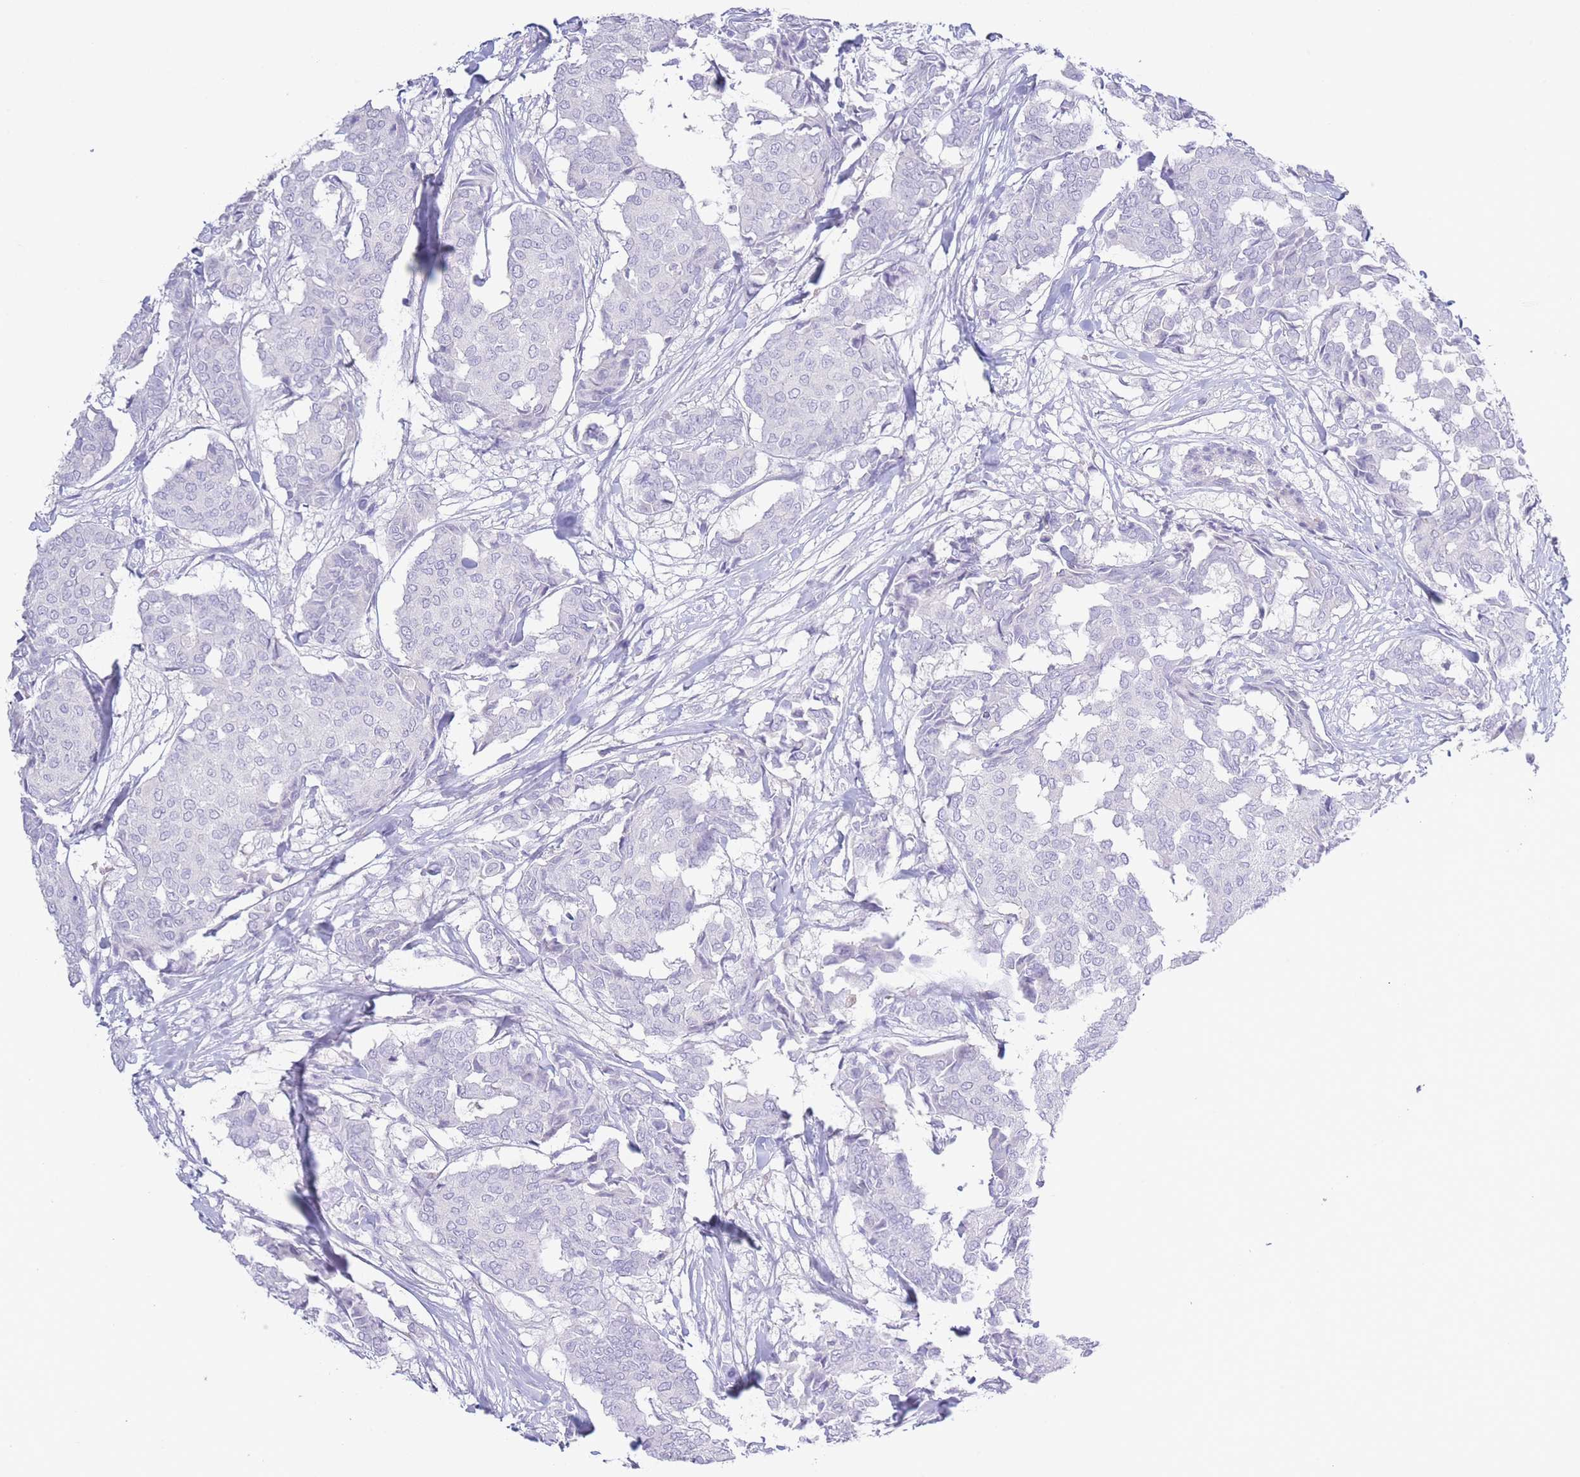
{"staining": {"intensity": "negative", "quantity": "none", "location": "none"}, "tissue": "breast cancer", "cell_type": "Tumor cells", "image_type": "cancer", "snomed": [{"axis": "morphology", "description": "Duct carcinoma"}, {"axis": "topography", "description": "Breast"}], "caption": "Tumor cells are negative for protein expression in human infiltrating ductal carcinoma (breast).", "gene": "PKLR", "patient": {"sex": "female", "age": 75}}